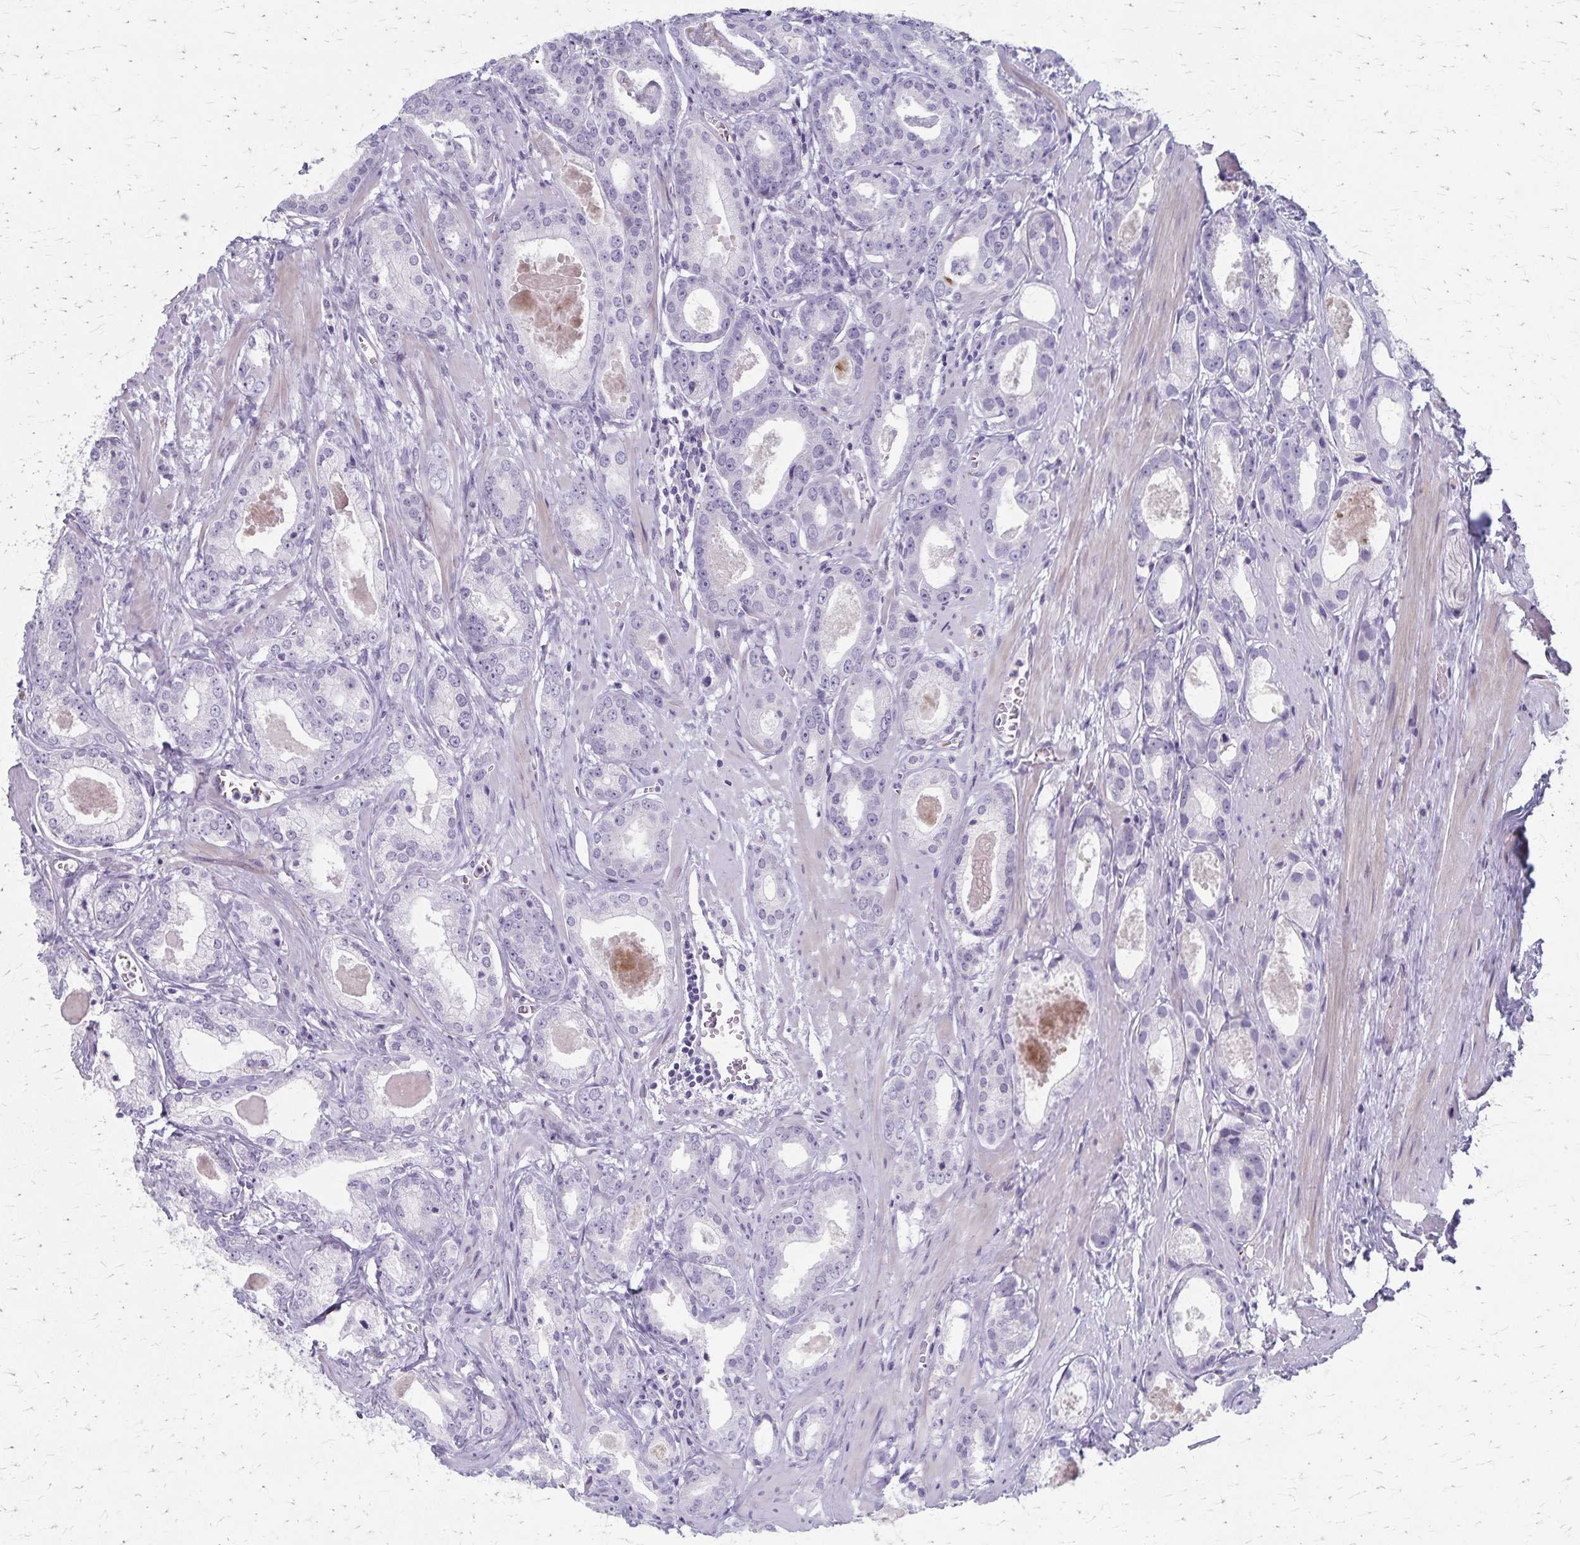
{"staining": {"intensity": "negative", "quantity": "none", "location": "none"}, "tissue": "prostate cancer", "cell_type": "Tumor cells", "image_type": "cancer", "snomed": [{"axis": "morphology", "description": "Adenocarcinoma, NOS"}, {"axis": "morphology", "description": "Adenocarcinoma, Low grade"}, {"axis": "topography", "description": "Prostate"}], "caption": "Tumor cells show no significant protein expression in adenocarcinoma (prostate).", "gene": "RASL10B", "patient": {"sex": "male", "age": 64}}